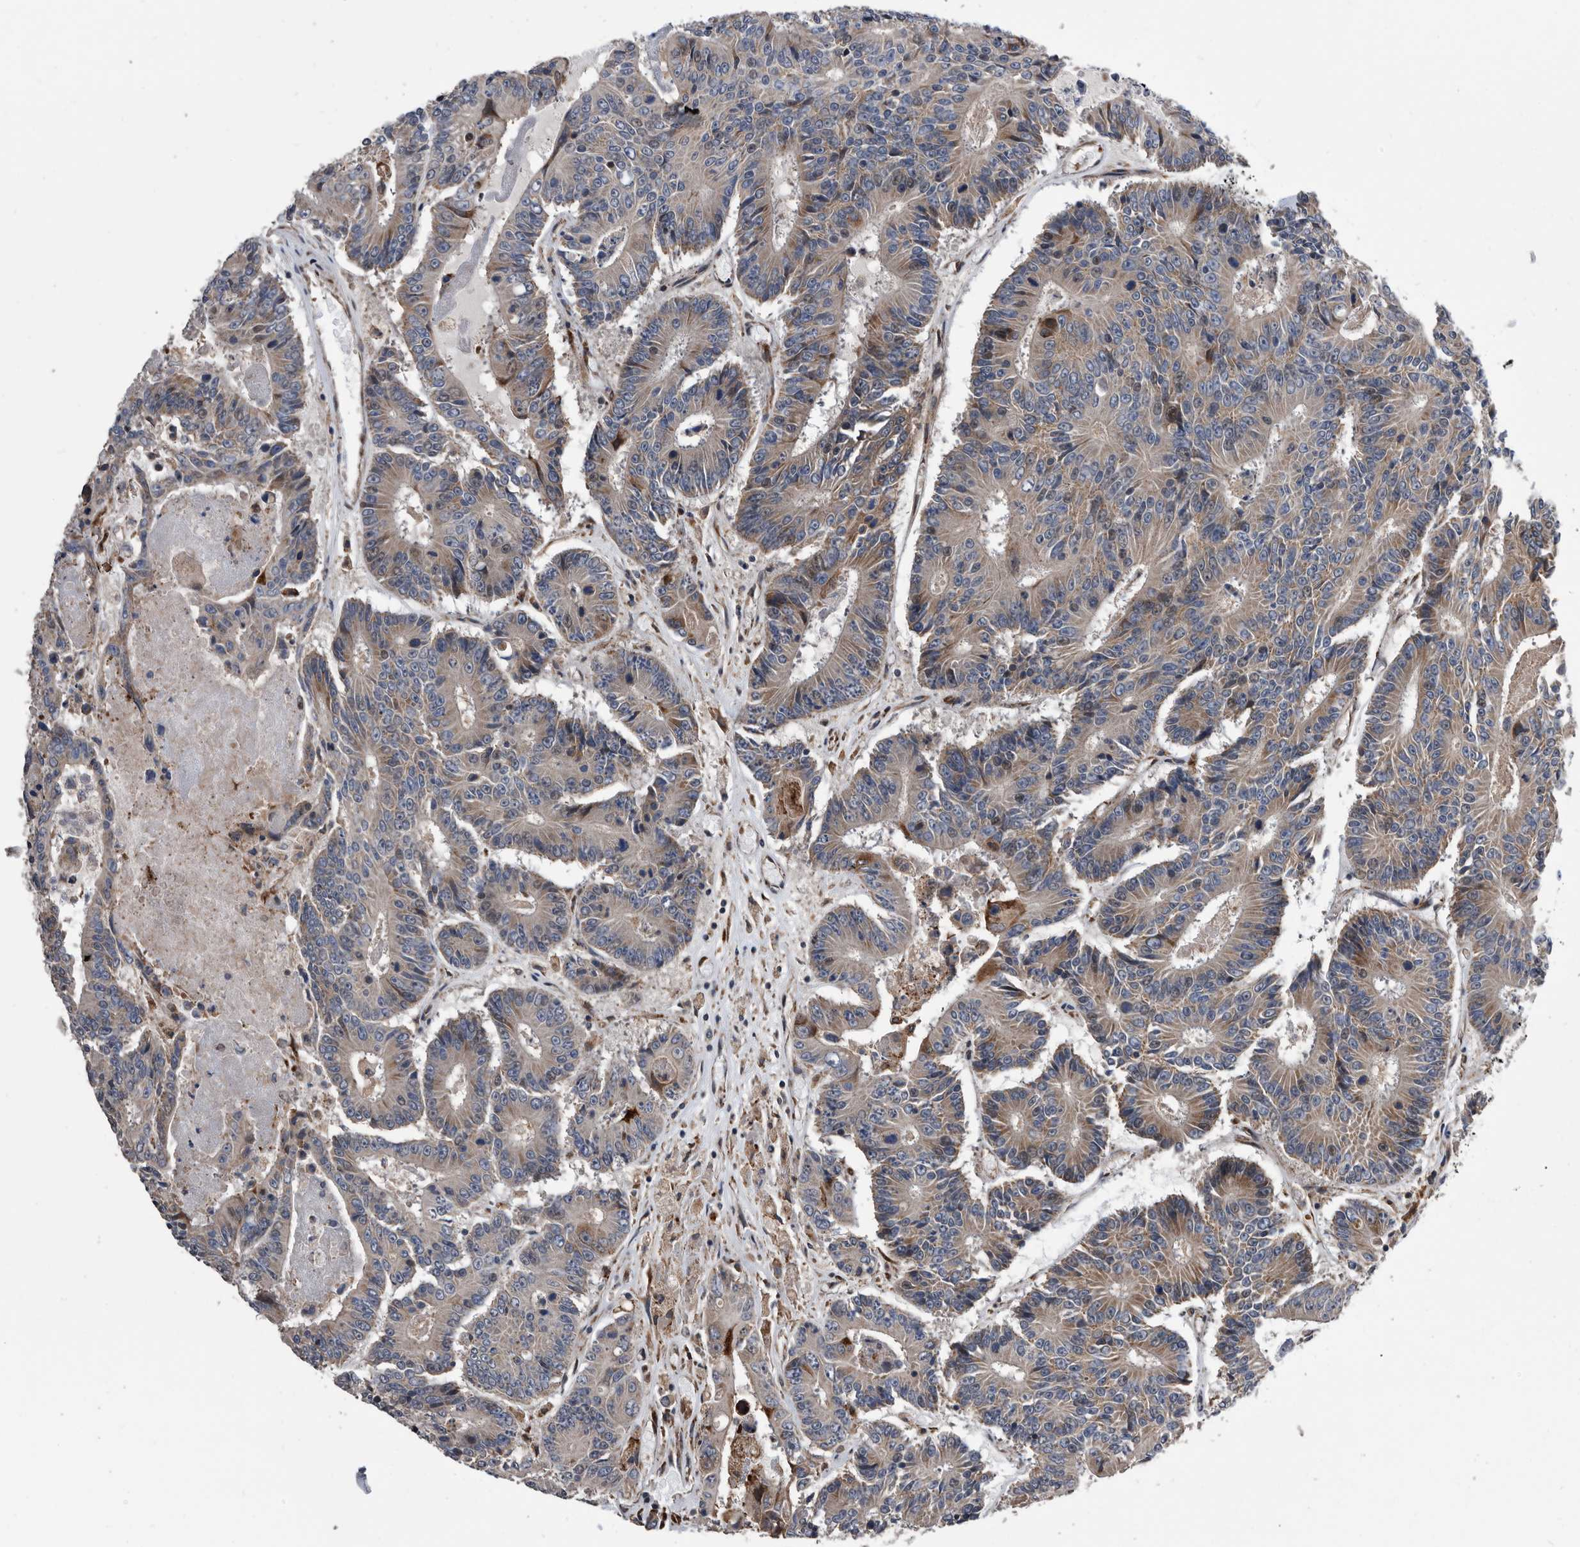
{"staining": {"intensity": "negative", "quantity": "none", "location": "none"}, "tissue": "colorectal cancer", "cell_type": "Tumor cells", "image_type": "cancer", "snomed": [{"axis": "morphology", "description": "Adenocarcinoma, NOS"}, {"axis": "topography", "description": "Colon"}], "caption": "Human adenocarcinoma (colorectal) stained for a protein using immunohistochemistry displays no positivity in tumor cells.", "gene": "SERINC2", "patient": {"sex": "male", "age": 83}}